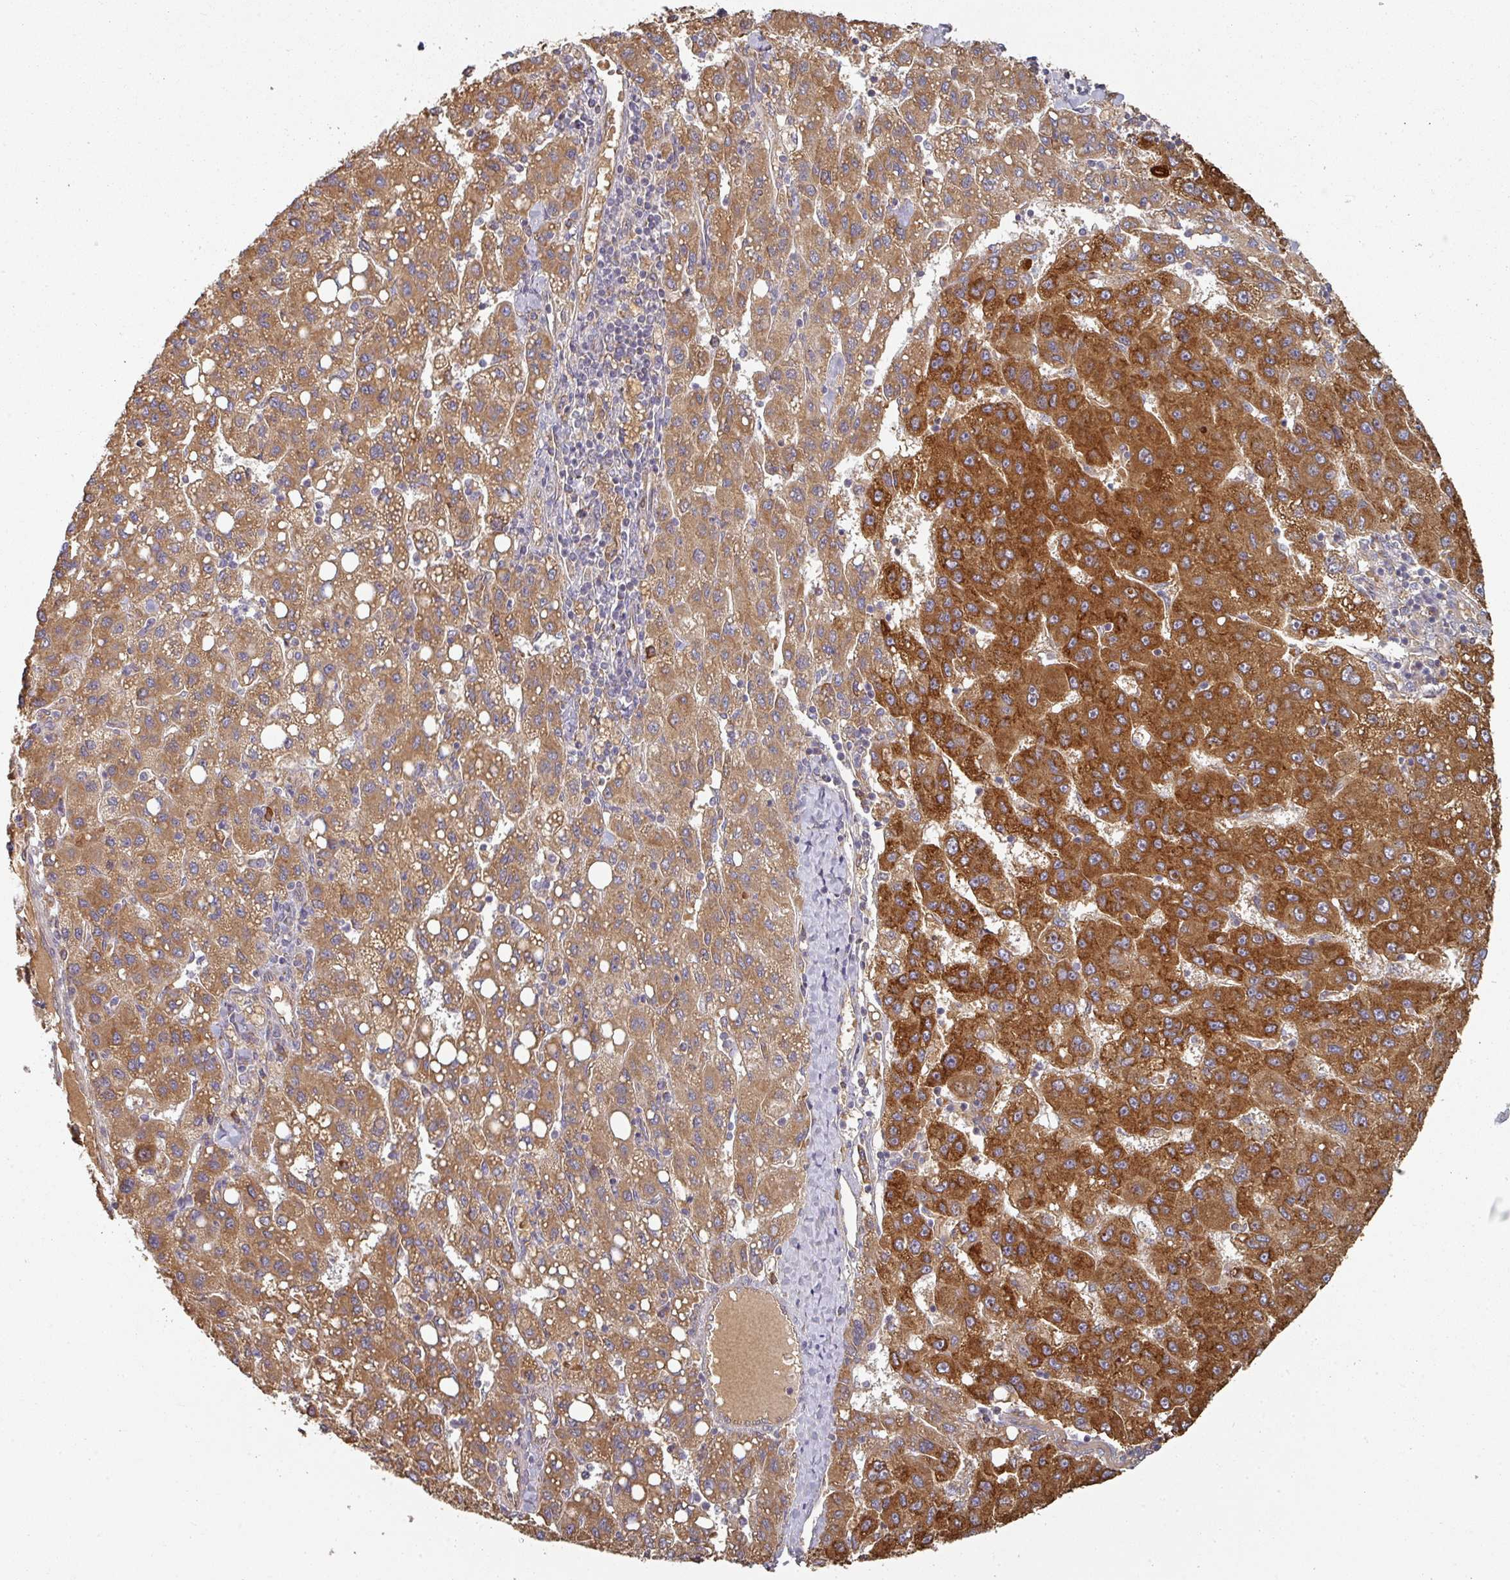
{"staining": {"intensity": "strong", "quantity": ">75%", "location": "cytoplasmic/membranous"}, "tissue": "liver cancer", "cell_type": "Tumor cells", "image_type": "cancer", "snomed": [{"axis": "morphology", "description": "Carcinoma, Hepatocellular, NOS"}, {"axis": "topography", "description": "Liver"}], "caption": "DAB immunohistochemical staining of liver hepatocellular carcinoma shows strong cytoplasmic/membranous protein staining in about >75% of tumor cells.", "gene": "EDEM2", "patient": {"sex": "female", "age": 82}}